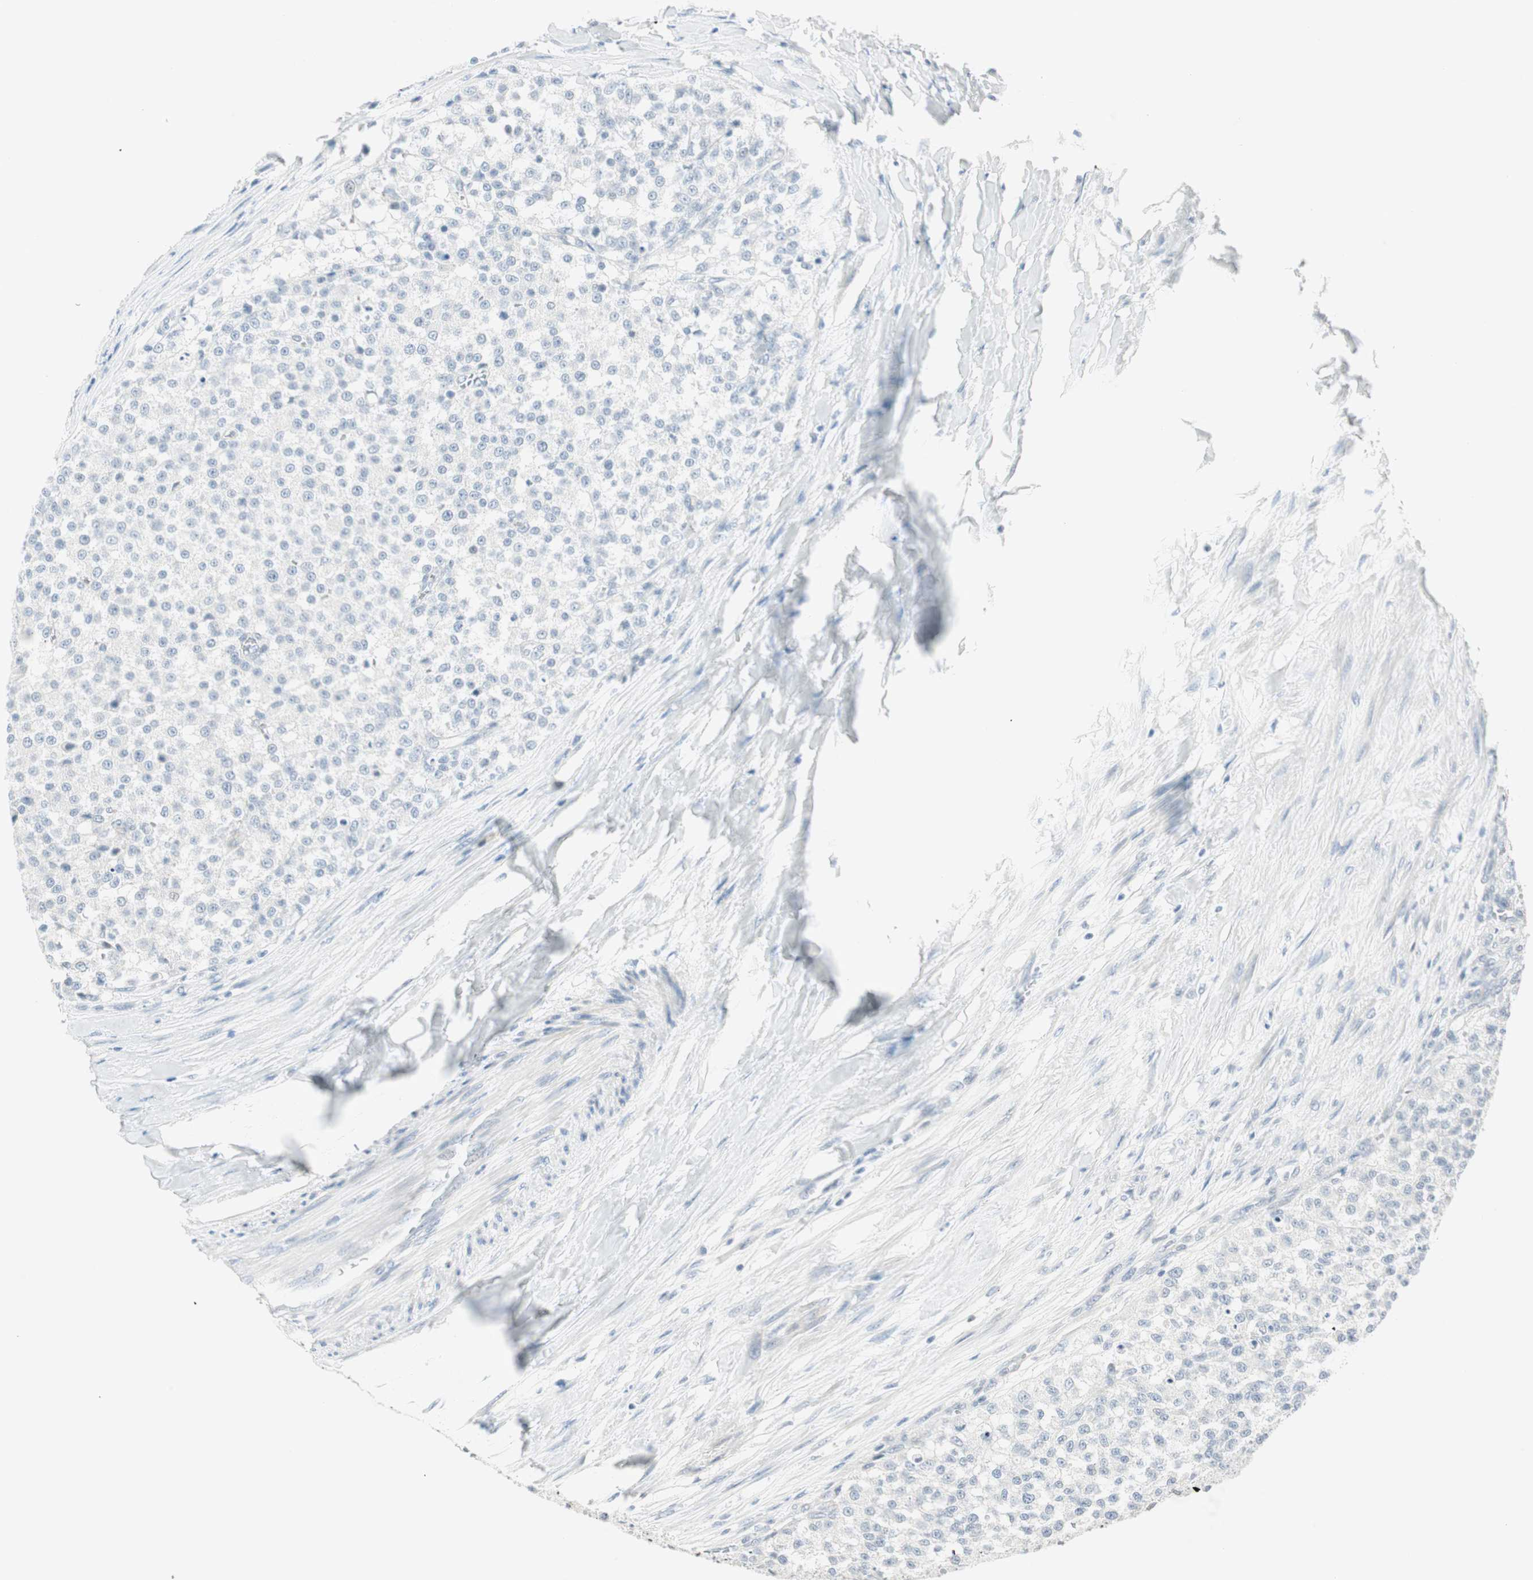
{"staining": {"intensity": "negative", "quantity": "none", "location": "none"}, "tissue": "testis cancer", "cell_type": "Tumor cells", "image_type": "cancer", "snomed": [{"axis": "morphology", "description": "Seminoma, NOS"}, {"axis": "topography", "description": "Testis"}], "caption": "There is no significant staining in tumor cells of testis cancer (seminoma).", "gene": "MLLT10", "patient": {"sex": "male", "age": 59}}